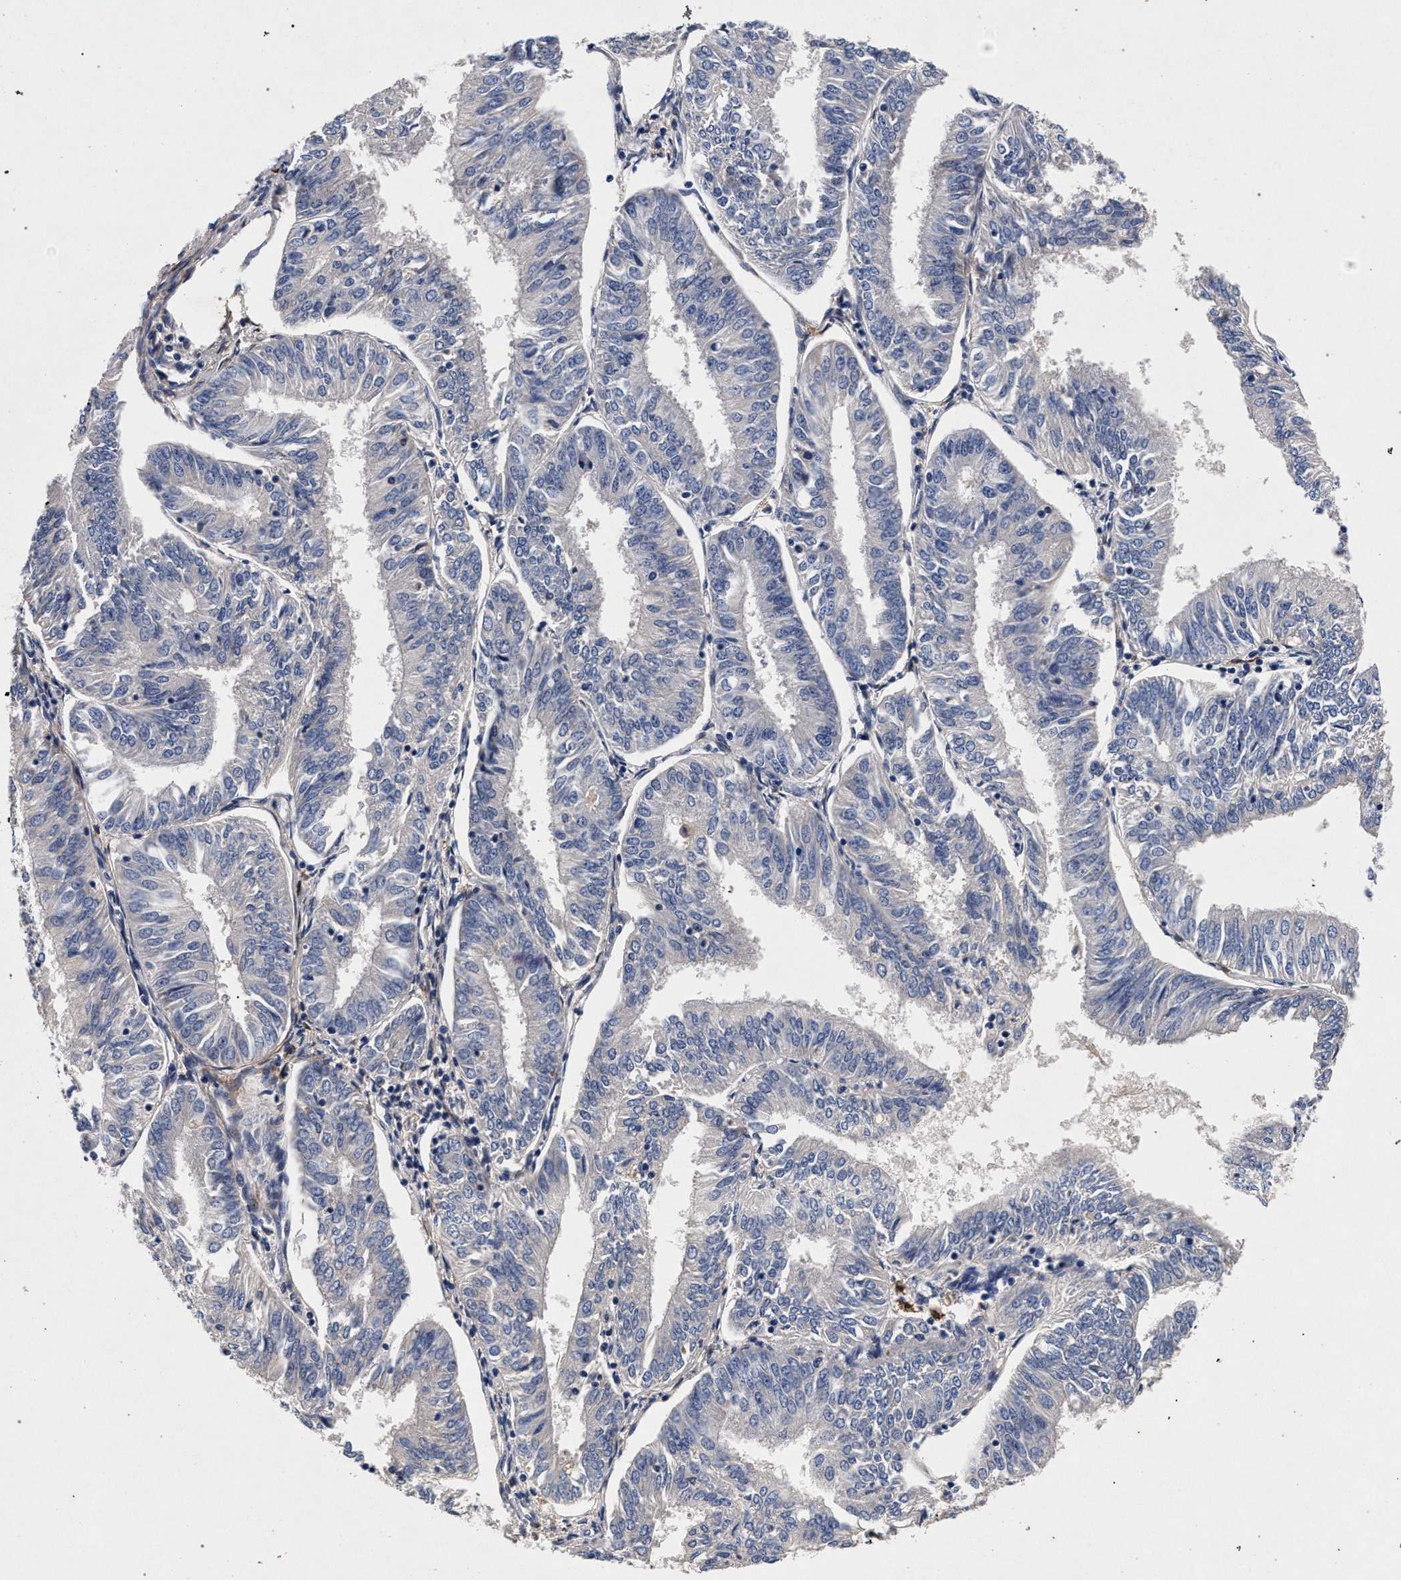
{"staining": {"intensity": "negative", "quantity": "none", "location": "none"}, "tissue": "endometrial cancer", "cell_type": "Tumor cells", "image_type": "cancer", "snomed": [{"axis": "morphology", "description": "Adenocarcinoma, NOS"}, {"axis": "topography", "description": "Endometrium"}], "caption": "Immunohistochemistry (IHC) histopathology image of neoplastic tissue: endometrial cancer (adenocarcinoma) stained with DAB (3,3'-diaminobenzidine) demonstrates no significant protein expression in tumor cells.", "gene": "NEK7", "patient": {"sex": "female", "age": 58}}